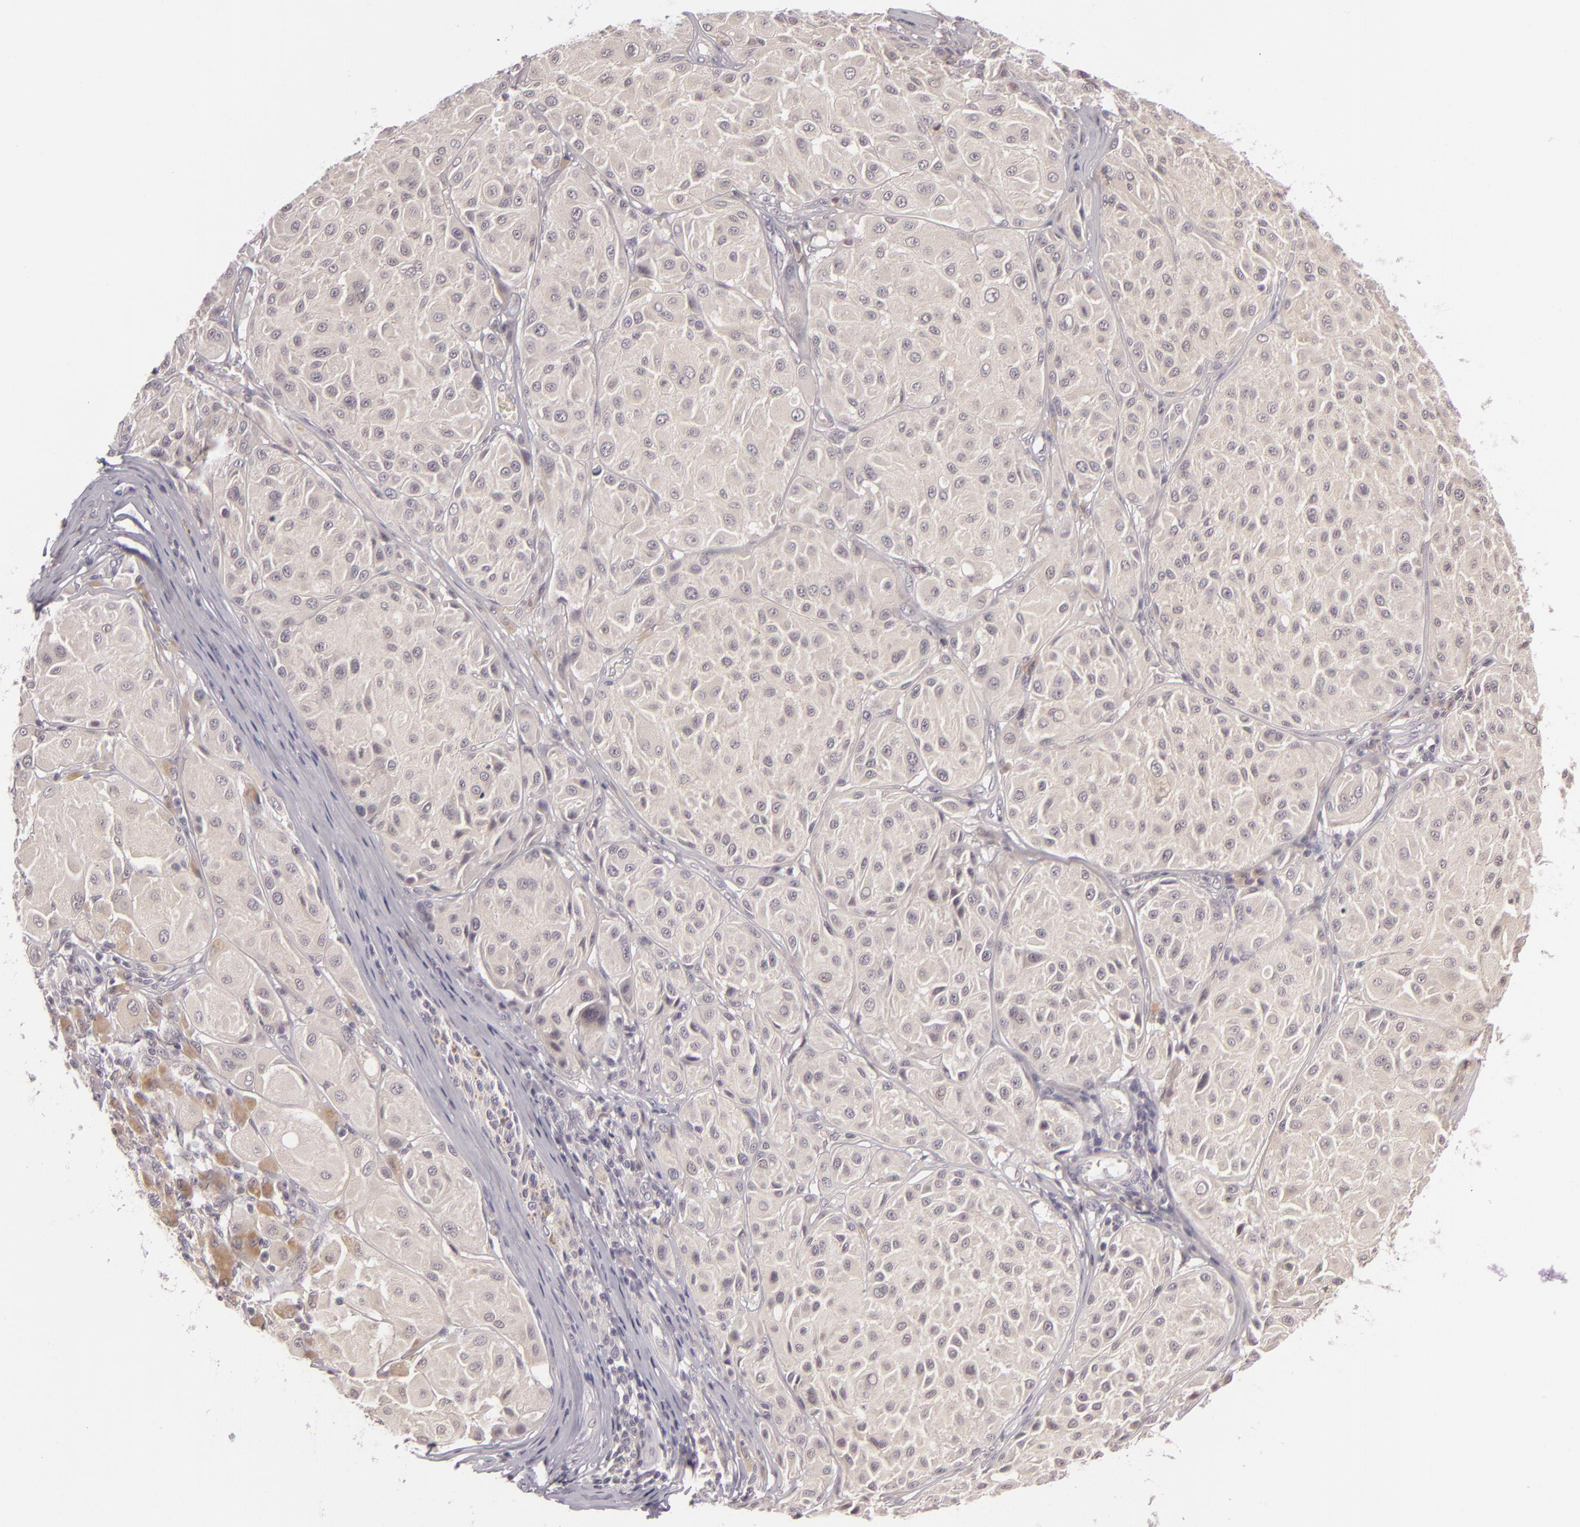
{"staining": {"intensity": "weak", "quantity": ">75%", "location": "cytoplasmic/membranous"}, "tissue": "melanoma", "cell_type": "Tumor cells", "image_type": "cancer", "snomed": [{"axis": "morphology", "description": "Malignant melanoma, NOS"}, {"axis": "topography", "description": "Skin"}], "caption": "Immunohistochemistry micrograph of neoplastic tissue: human malignant melanoma stained using immunohistochemistry exhibits low levels of weak protein expression localized specifically in the cytoplasmic/membranous of tumor cells, appearing as a cytoplasmic/membranous brown color.", "gene": "DAG1", "patient": {"sex": "male", "age": 36}}